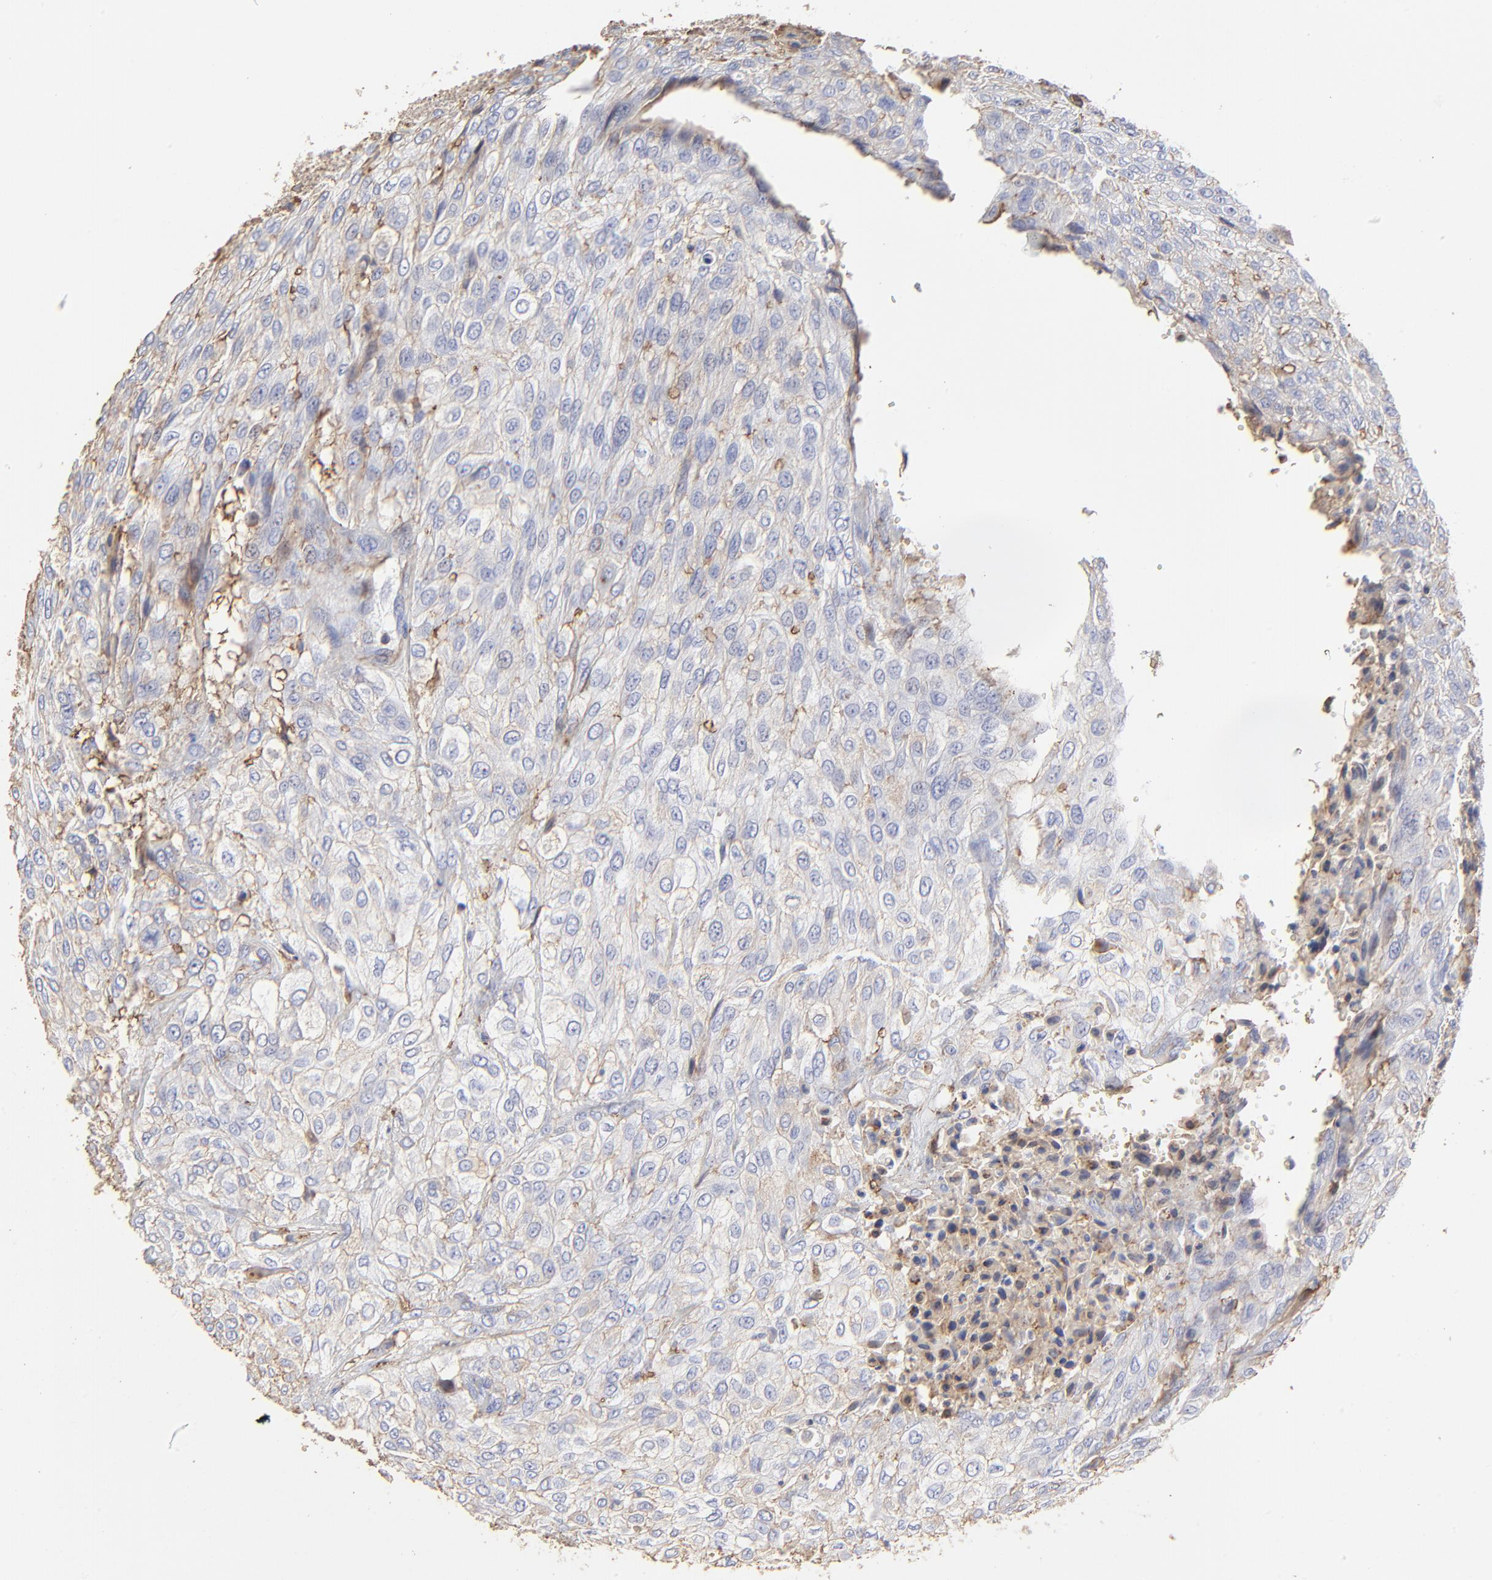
{"staining": {"intensity": "negative", "quantity": "none", "location": "none"}, "tissue": "urothelial cancer", "cell_type": "Tumor cells", "image_type": "cancer", "snomed": [{"axis": "morphology", "description": "Urothelial carcinoma, High grade"}, {"axis": "topography", "description": "Urinary bladder"}], "caption": "High power microscopy photomicrograph of an IHC histopathology image of high-grade urothelial carcinoma, revealing no significant expression in tumor cells. Brightfield microscopy of immunohistochemistry stained with DAB (3,3'-diaminobenzidine) (brown) and hematoxylin (blue), captured at high magnification.", "gene": "ANXA6", "patient": {"sex": "male", "age": 57}}